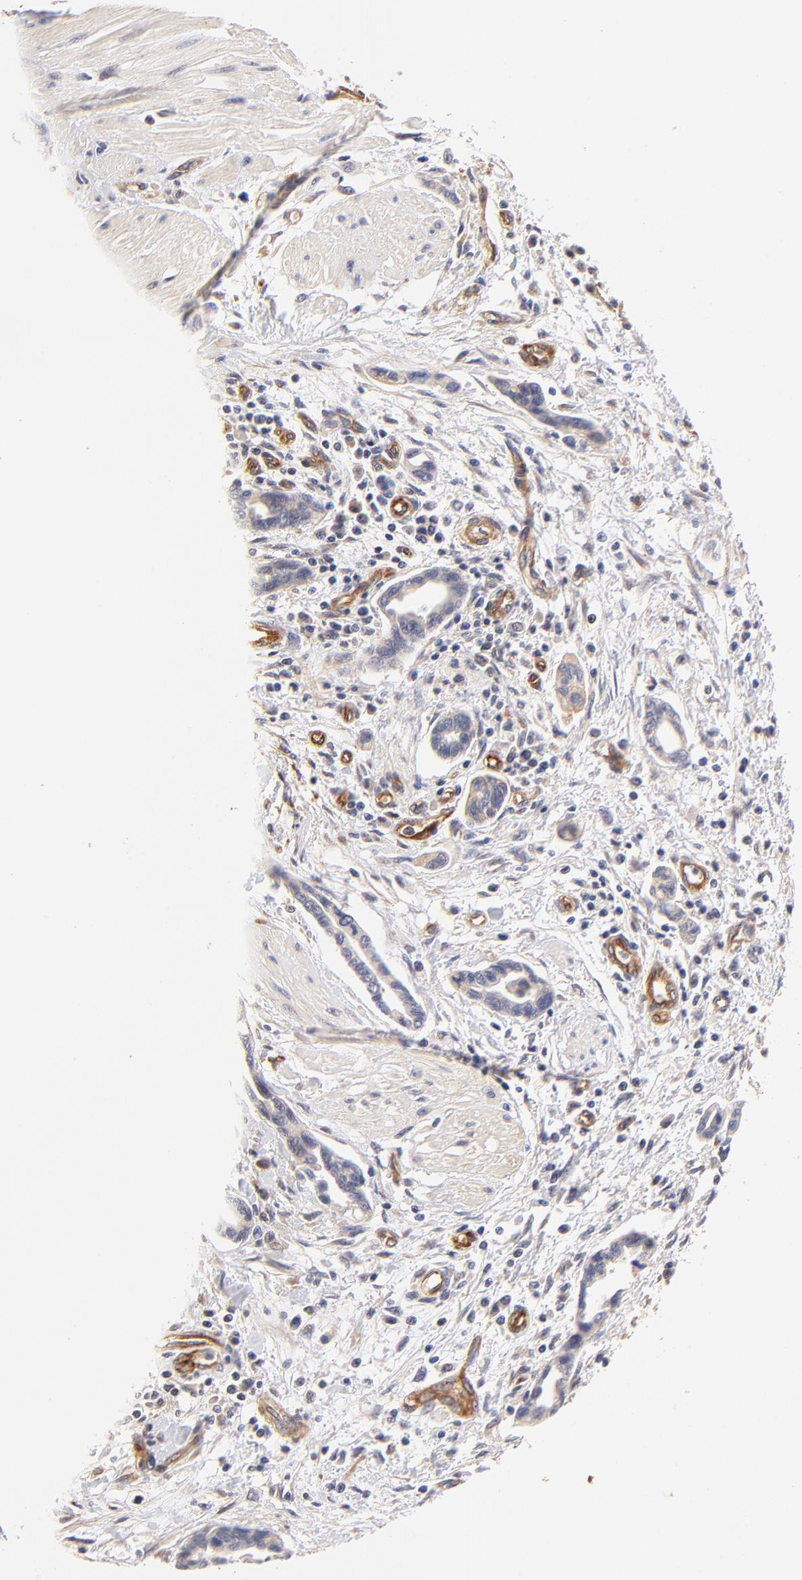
{"staining": {"intensity": "weak", "quantity": ">75%", "location": "cytoplasmic/membranous"}, "tissue": "pancreatic cancer", "cell_type": "Tumor cells", "image_type": "cancer", "snomed": [{"axis": "morphology", "description": "Adenocarcinoma, NOS"}, {"axis": "topography", "description": "Pancreas"}], "caption": "Immunohistochemistry image of neoplastic tissue: human pancreatic cancer stained using IHC demonstrates low levels of weak protein expression localized specifically in the cytoplasmic/membranous of tumor cells, appearing as a cytoplasmic/membranous brown color.", "gene": "TNFAIP3", "patient": {"sex": "female", "age": 57}}